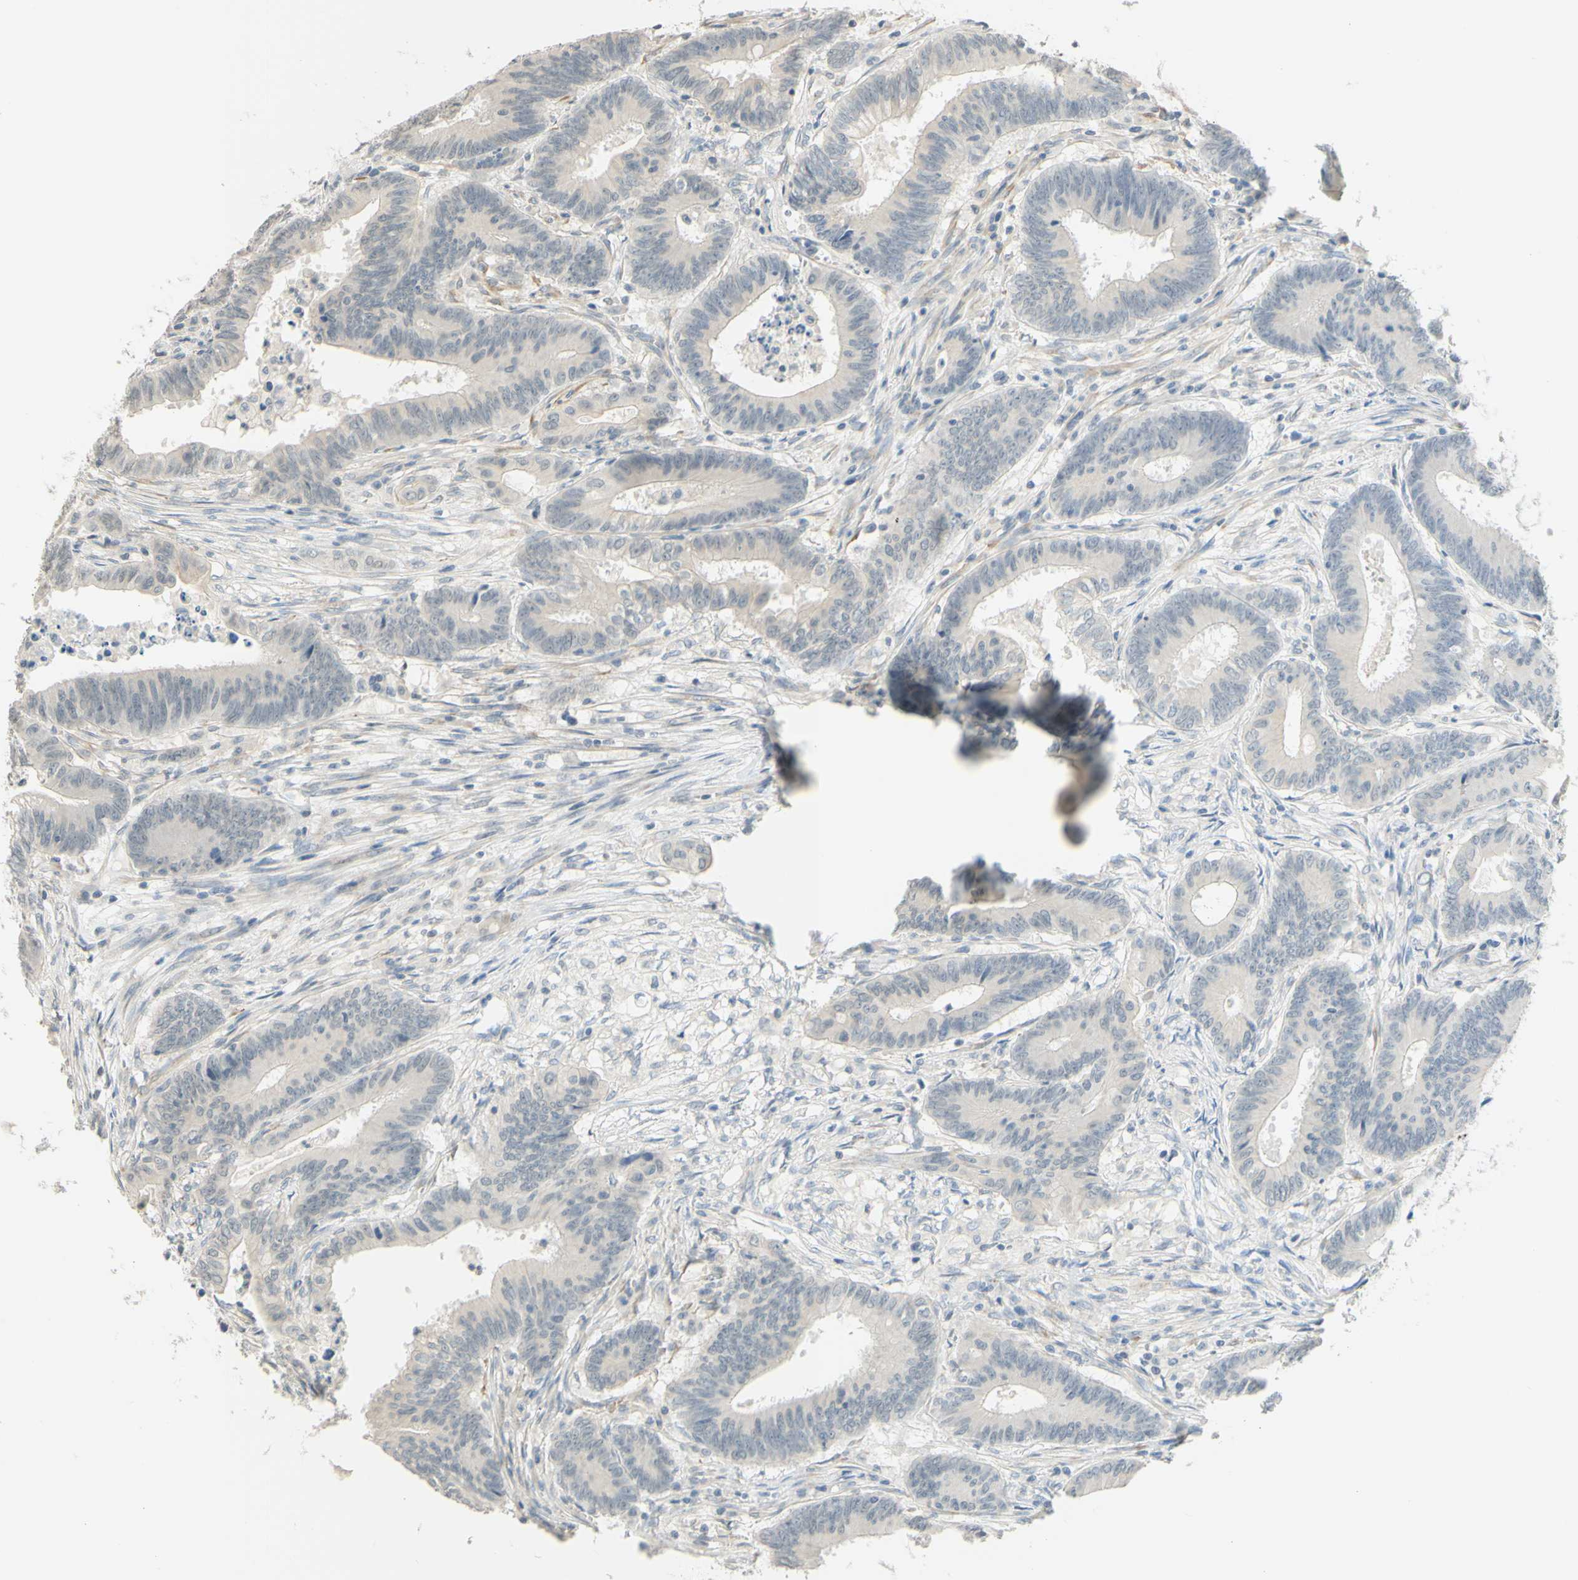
{"staining": {"intensity": "negative", "quantity": "none", "location": "none"}, "tissue": "colorectal cancer", "cell_type": "Tumor cells", "image_type": "cancer", "snomed": [{"axis": "morphology", "description": "Adenocarcinoma, NOS"}, {"axis": "topography", "description": "Colon"}], "caption": "DAB (3,3'-diaminobenzidine) immunohistochemical staining of colorectal cancer (adenocarcinoma) exhibits no significant staining in tumor cells. (DAB immunohistochemistry (IHC) with hematoxylin counter stain).", "gene": "MAG", "patient": {"sex": "male", "age": 45}}